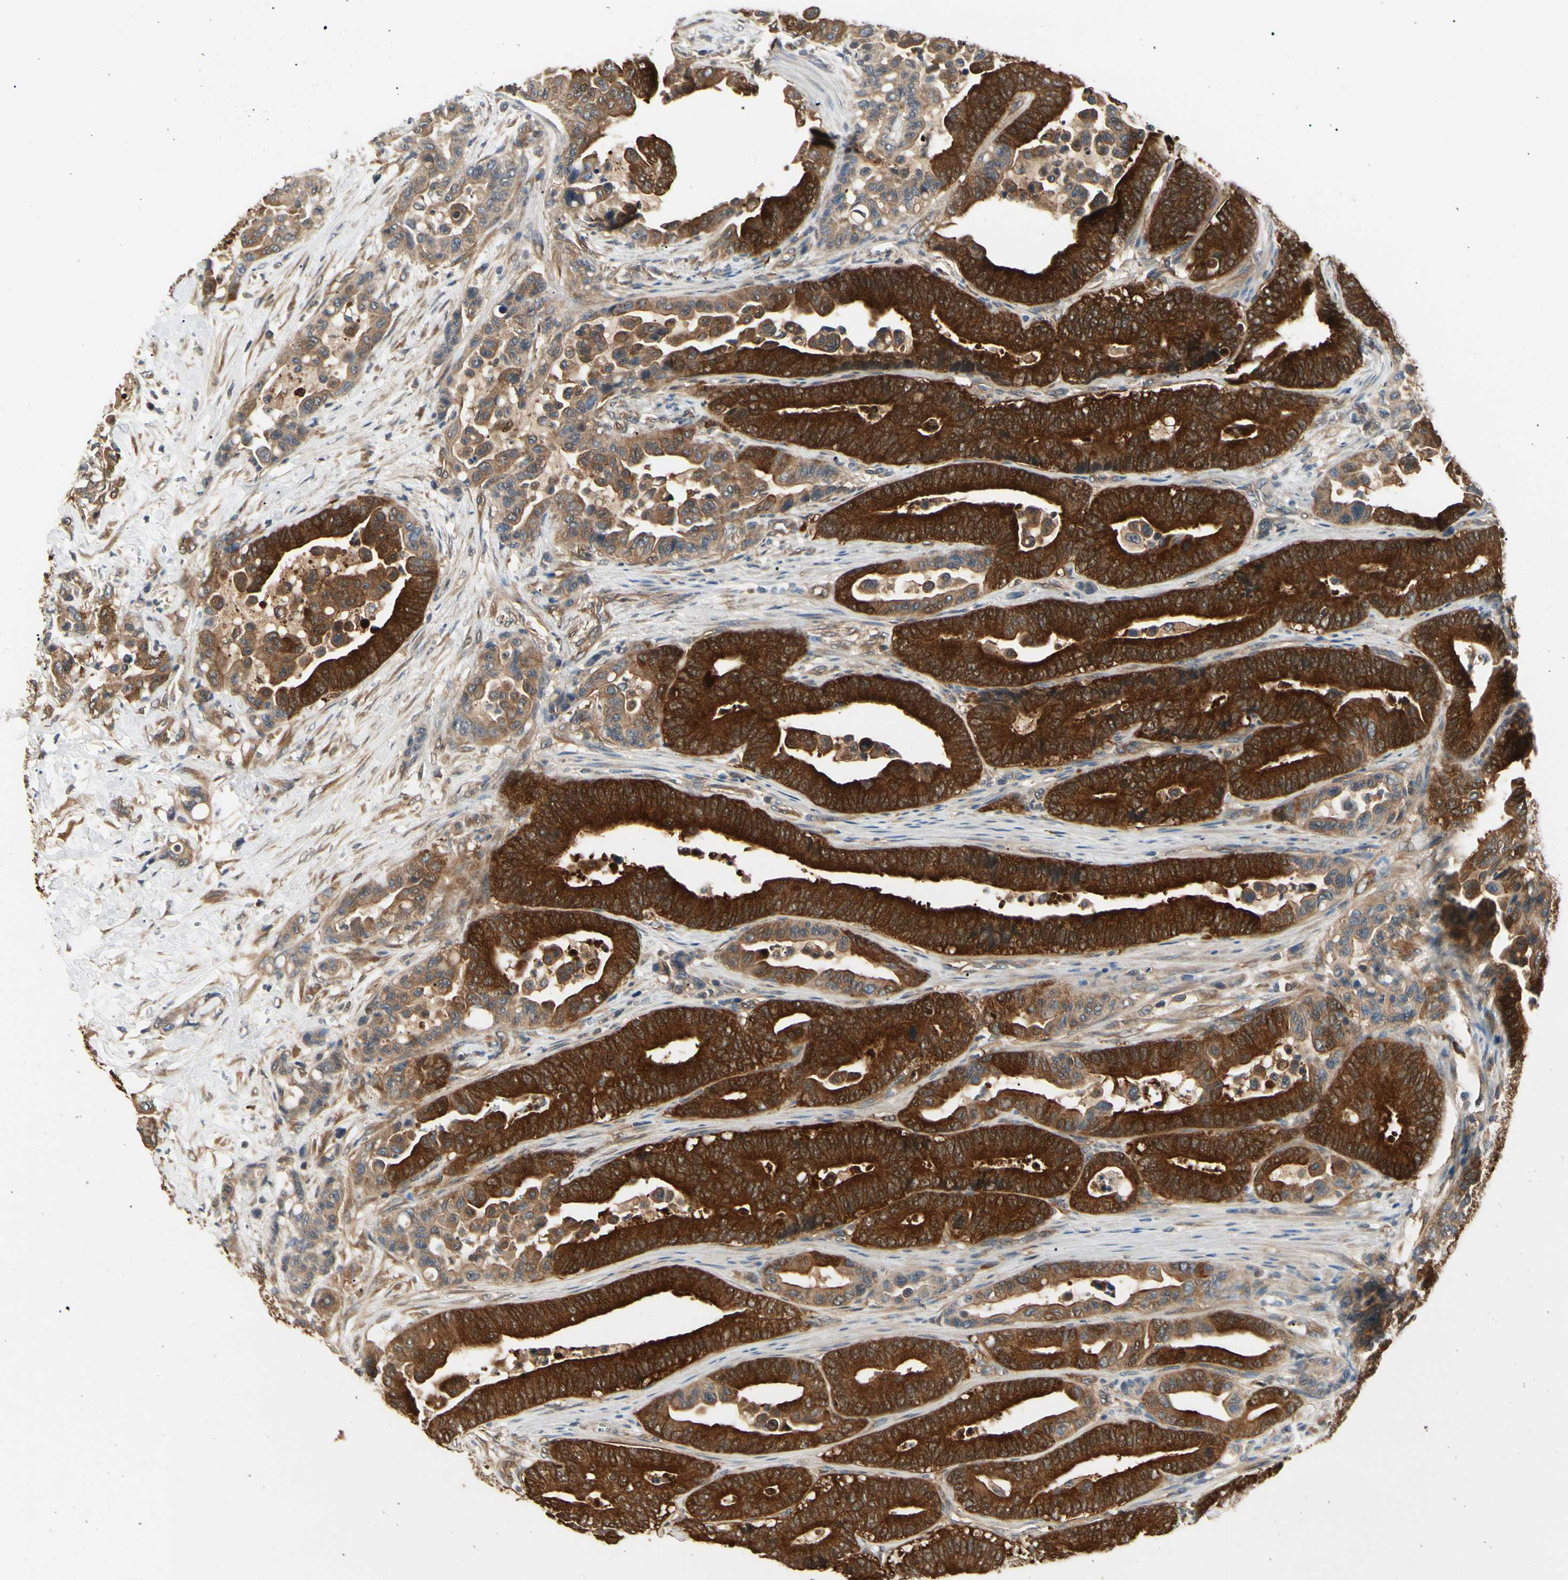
{"staining": {"intensity": "strong", "quantity": ">75%", "location": "cytoplasmic/membranous"}, "tissue": "colorectal cancer", "cell_type": "Tumor cells", "image_type": "cancer", "snomed": [{"axis": "morphology", "description": "Normal tissue, NOS"}, {"axis": "morphology", "description": "Adenocarcinoma, NOS"}, {"axis": "topography", "description": "Colon"}], "caption": "Colorectal cancer (adenocarcinoma) stained with immunohistochemistry (IHC) shows strong cytoplasmic/membranous positivity in approximately >75% of tumor cells.", "gene": "NME1-NME2", "patient": {"sex": "male", "age": 82}}